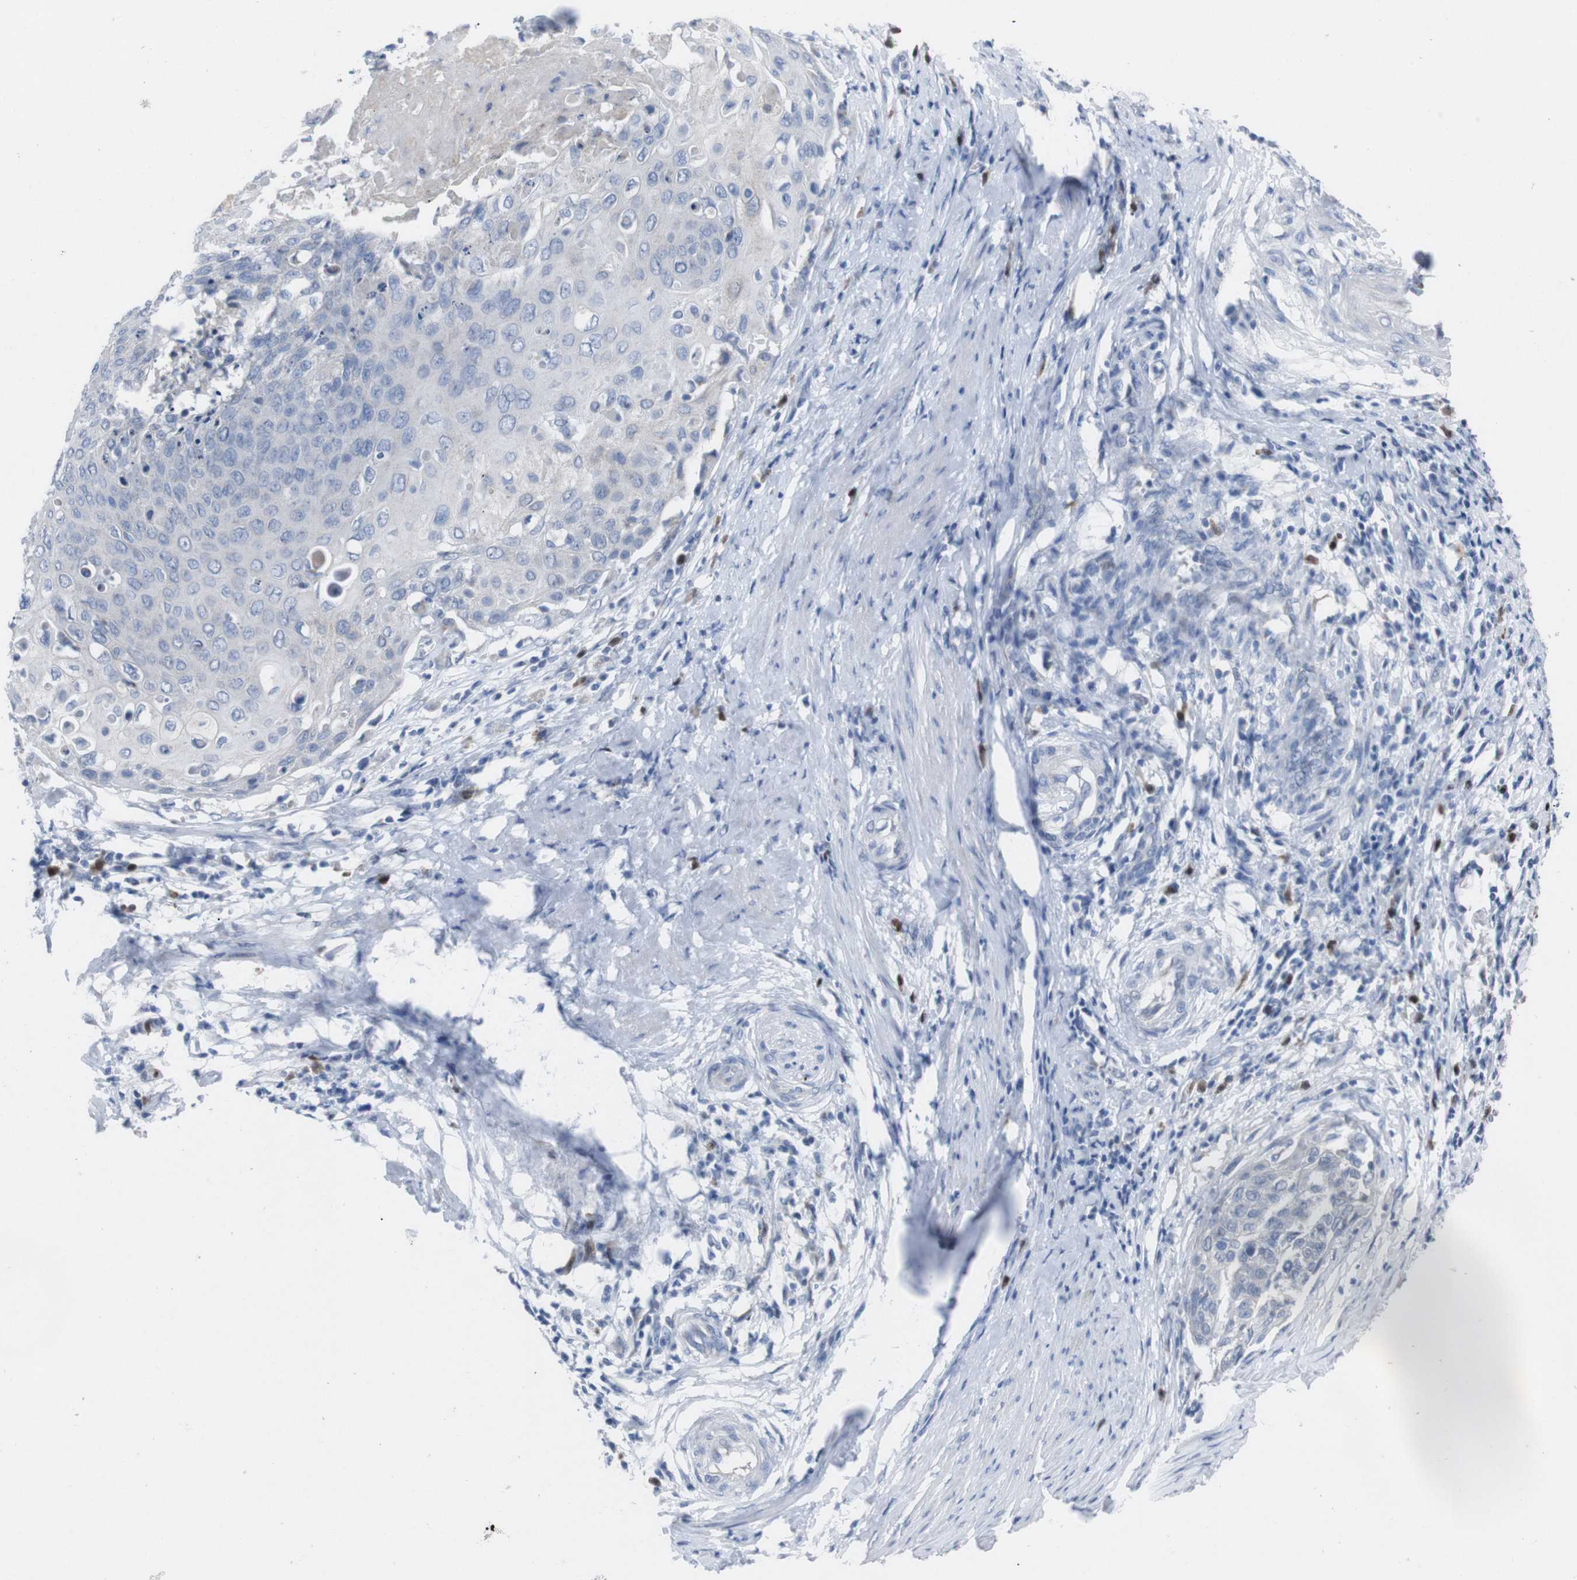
{"staining": {"intensity": "negative", "quantity": "none", "location": "none"}, "tissue": "cervical cancer", "cell_type": "Tumor cells", "image_type": "cancer", "snomed": [{"axis": "morphology", "description": "Squamous cell carcinoma, NOS"}, {"axis": "topography", "description": "Cervix"}], "caption": "Tumor cells are negative for protein expression in human squamous cell carcinoma (cervical).", "gene": "IRF4", "patient": {"sex": "female", "age": 39}}